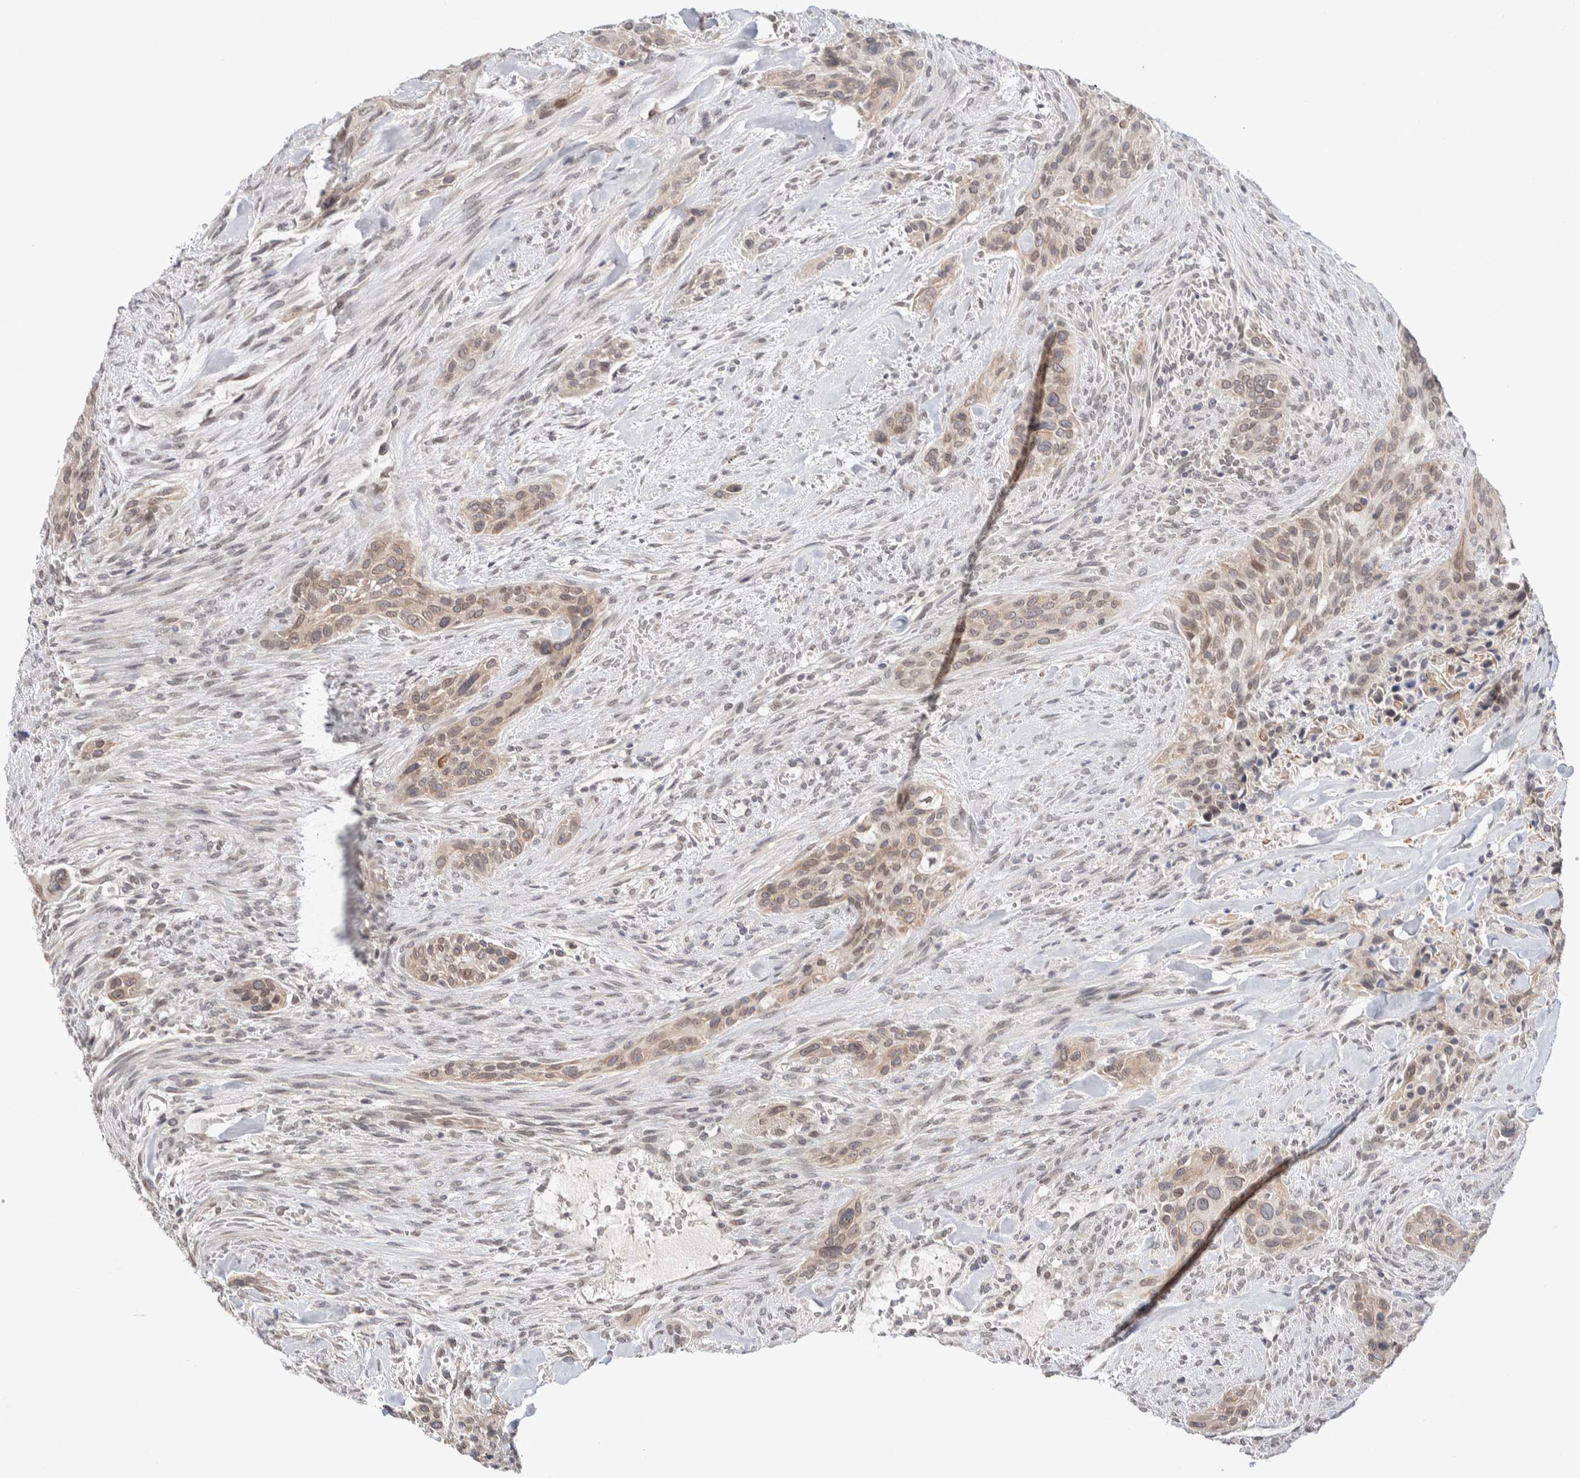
{"staining": {"intensity": "weak", "quantity": ">75%", "location": "cytoplasmic/membranous"}, "tissue": "urothelial cancer", "cell_type": "Tumor cells", "image_type": "cancer", "snomed": [{"axis": "morphology", "description": "Urothelial carcinoma, High grade"}, {"axis": "topography", "description": "Urinary bladder"}], "caption": "Human urothelial cancer stained for a protein (brown) exhibits weak cytoplasmic/membranous positive positivity in approximately >75% of tumor cells.", "gene": "CRAT", "patient": {"sex": "male", "age": 35}}